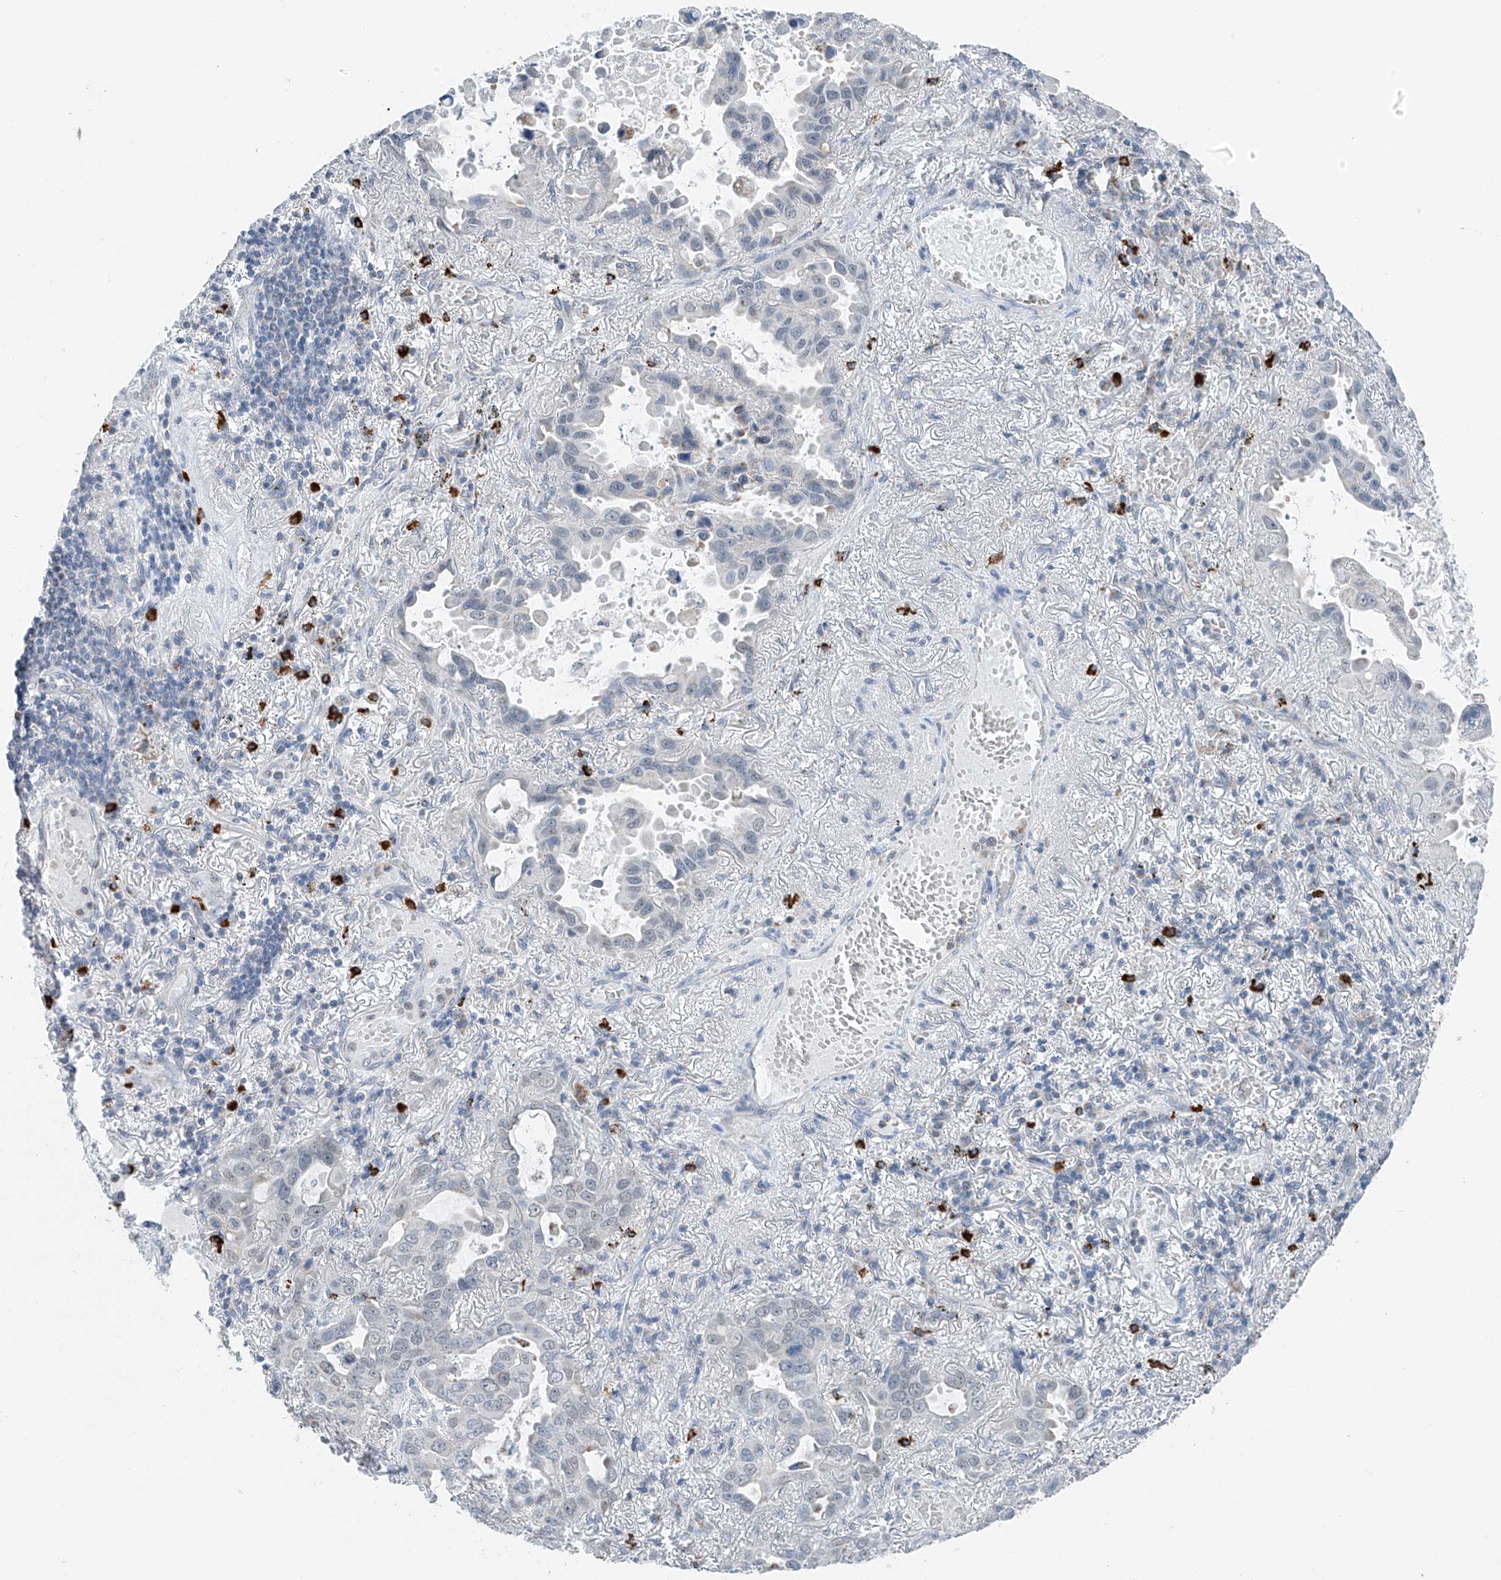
{"staining": {"intensity": "negative", "quantity": "none", "location": "none"}, "tissue": "lung cancer", "cell_type": "Tumor cells", "image_type": "cancer", "snomed": [{"axis": "morphology", "description": "Adenocarcinoma, NOS"}, {"axis": "topography", "description": "Lung"}], "caption": "A micrograph of human lung adenocarcinoma is negative for staining in tumor cells. (DAB (3,3'-diaminobenzidine) IHC, high magnification).", "gene": "KLF15", "patient": {"sex": "male", "age": 64}}